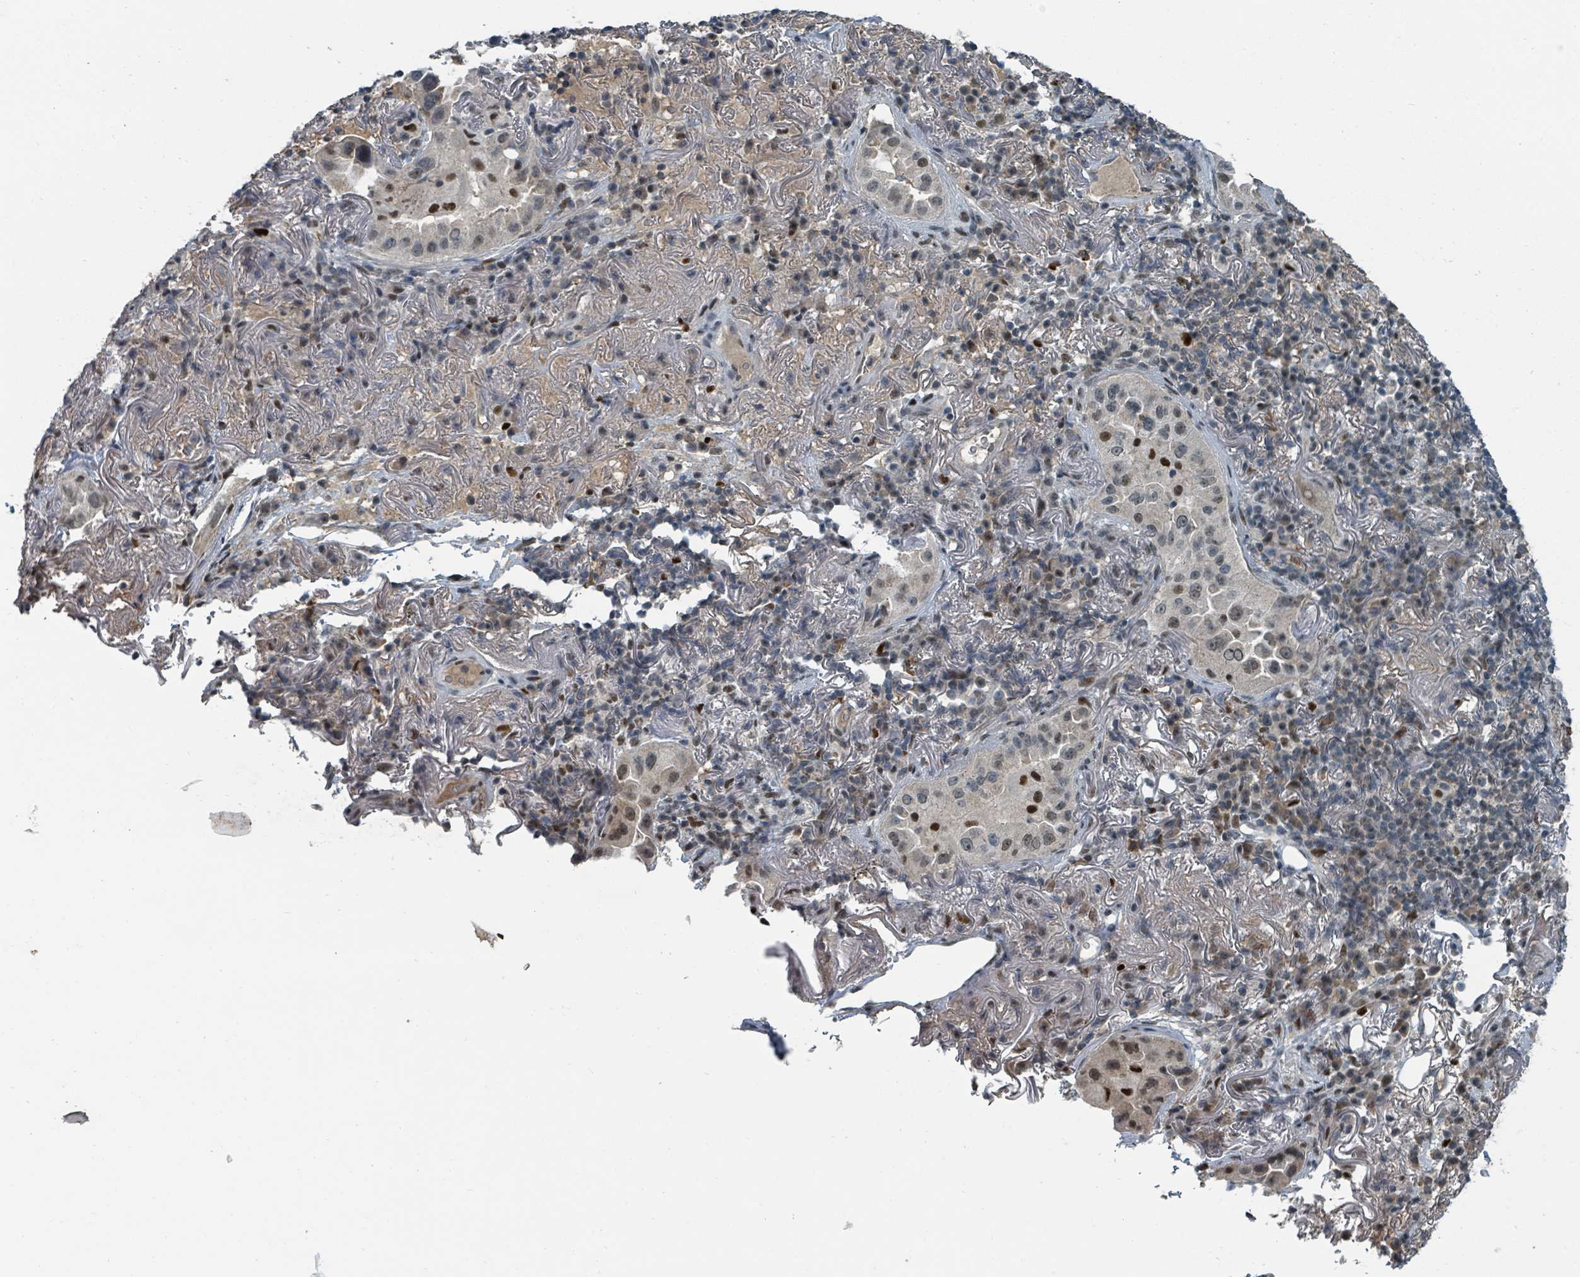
{"staining": {"intensity": "strong", "quantity": "25%-75%", "location": "nuclear"}, "tissue": "lung cancer", "cell_type": "Tumor cells", "image_type": "cancer", "snomed": [{"axis": "morphology", "description": "Adenocarcinoma, NOS"}, {"axis": "topography", "description": "Lung"}], "caption": "Lung adenocarcinoma stained with a brown dye demonstrates strong nuclear positive staining in approximately 25%-75% of tumor cells.", "gene": "UCK1", "patient": {"sex": "female", "age": 69}}